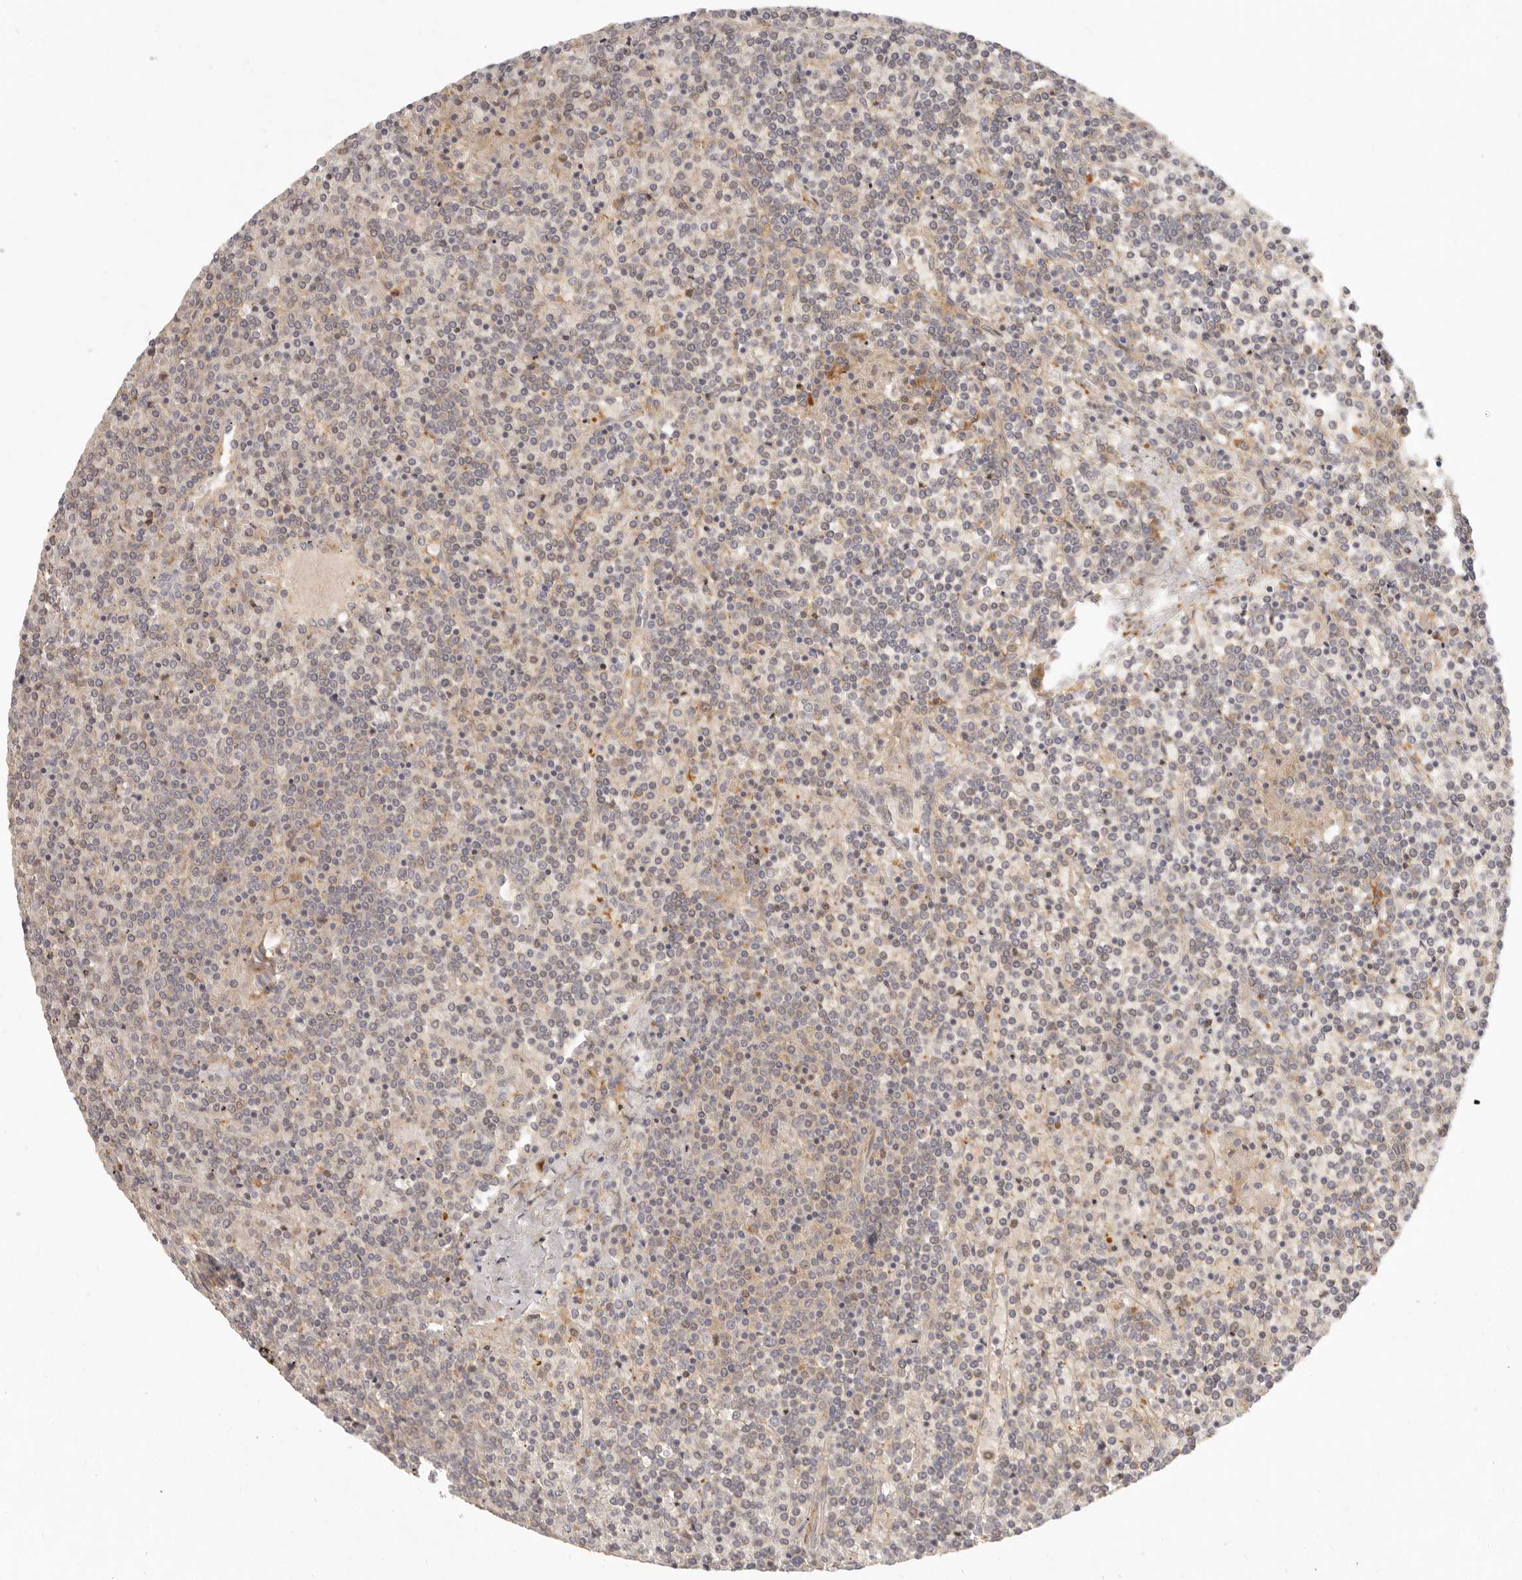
{"staining": {"intensity": "weak", "quantity": "<25%", "location": "cytoplasmic/membranous"}, "tissue": "lymphoma", "cell_type": "Tumor cells", "image_type": "cancer", "snomed": [{"axis": "morphology", "description": "Malignant lymphoma, non-Hodgkin's type, Low grade"}, {"axis": "topography", "description": "Spleen"}], "caption": "This is an IHC photomicrograph of human lymphoma. There is no staining in tumor cells.", "gene": "VIPR1", "patient": {"sex": "female", "age": 19}}